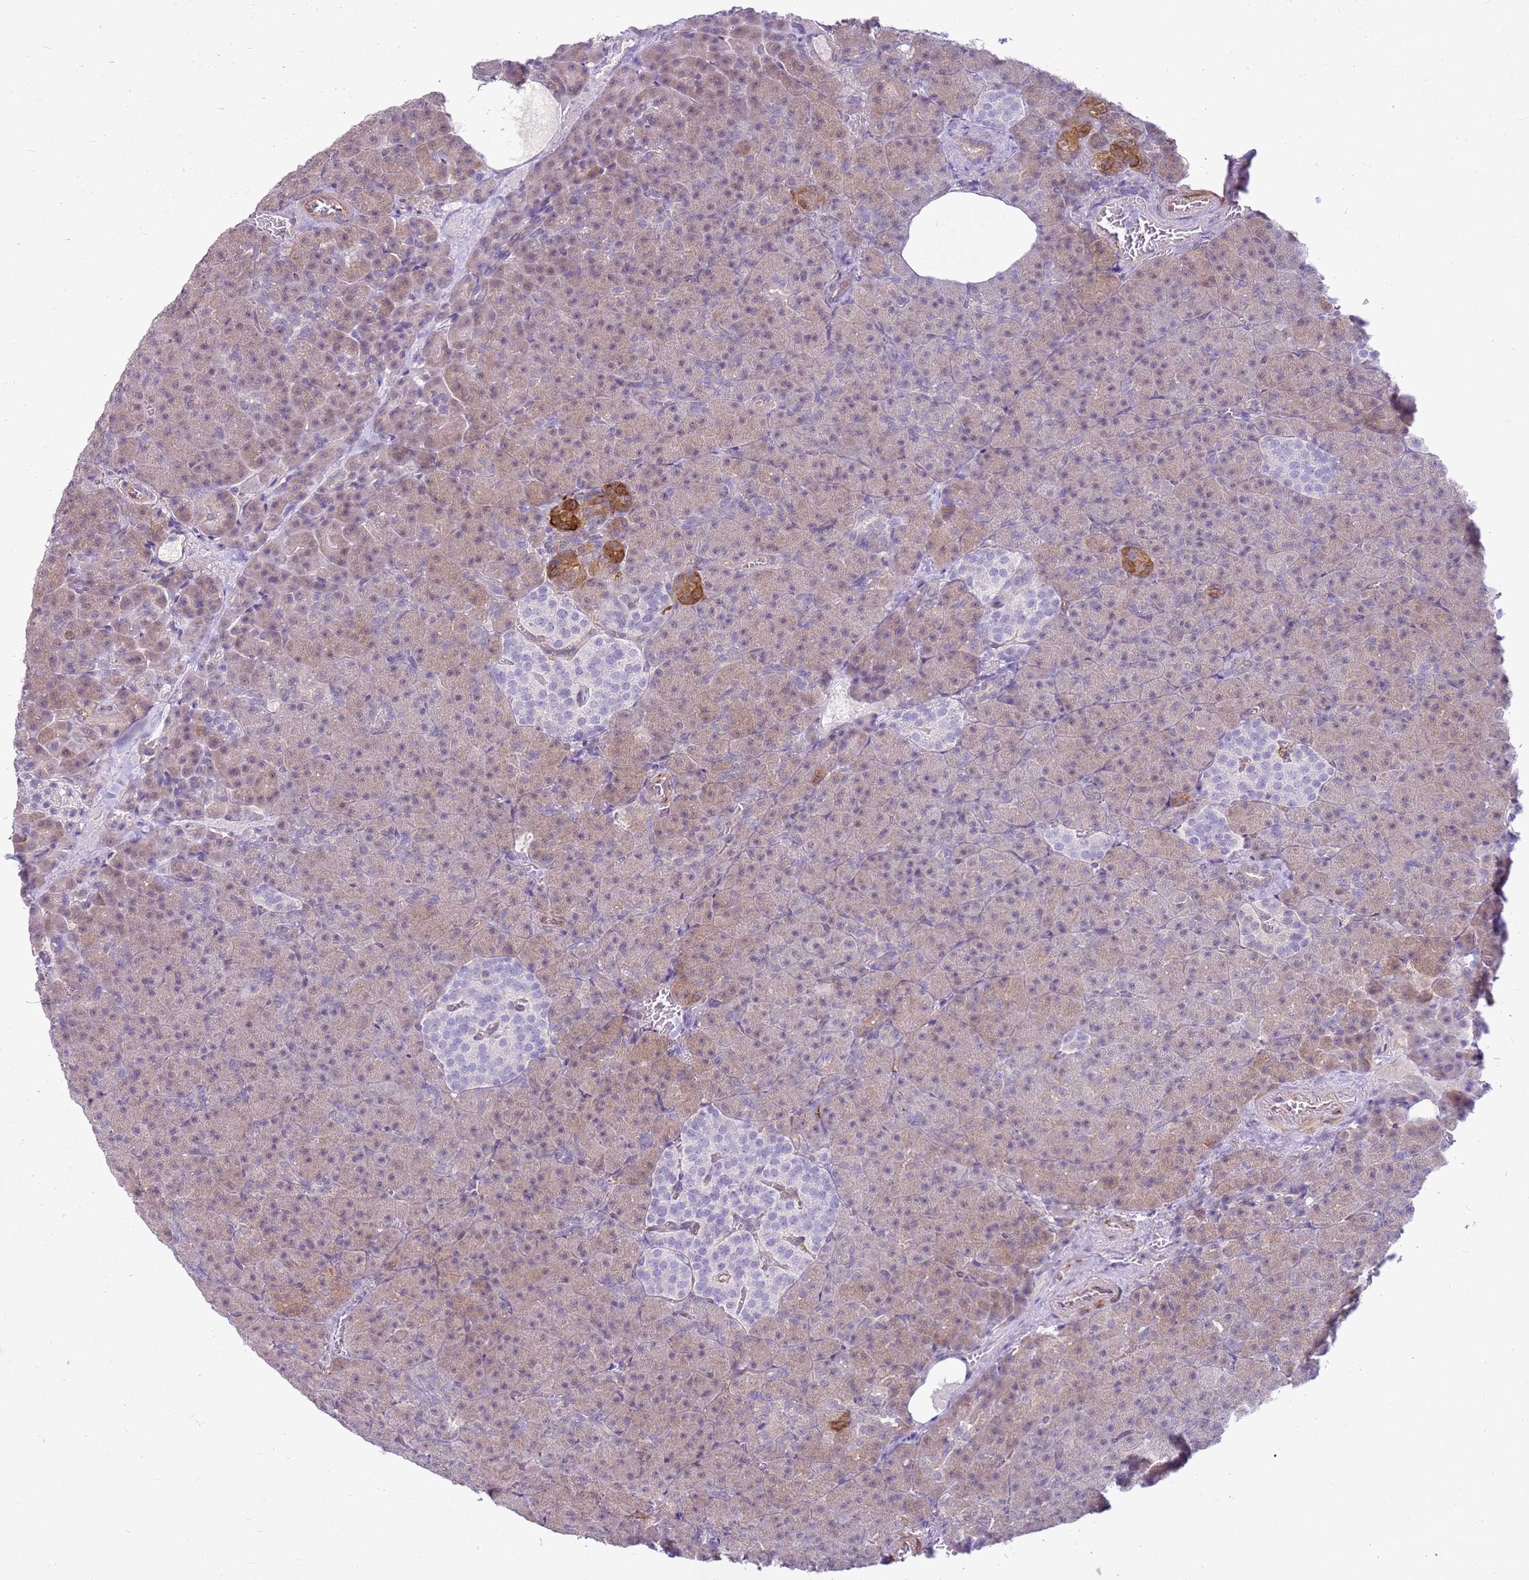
{"staining": {"intensity": "moderate", "quantity": "<25%", "location": "cytoplasmic/membranous"}, "tissue": "pancreas", "cell_type": "Exocrine glandular cells", "image_type": "normal", "snomed": [{"axis": "morphology", "description": "Normal tissue, NOS"}, {"axis": "topography", "description": "Pancreas"}], "caption": "Immunohistochemical staining of unremarkable human pancreas exhibits moderate cytoplasmic/membranous protein staining in approximately <25% of exocrine glandular cells. Immunohistochemistry stains the protein in brown and the nuclei are stained blue.", "gene": "HSPB1", "patient": {"sex": "female", "age": 74}}